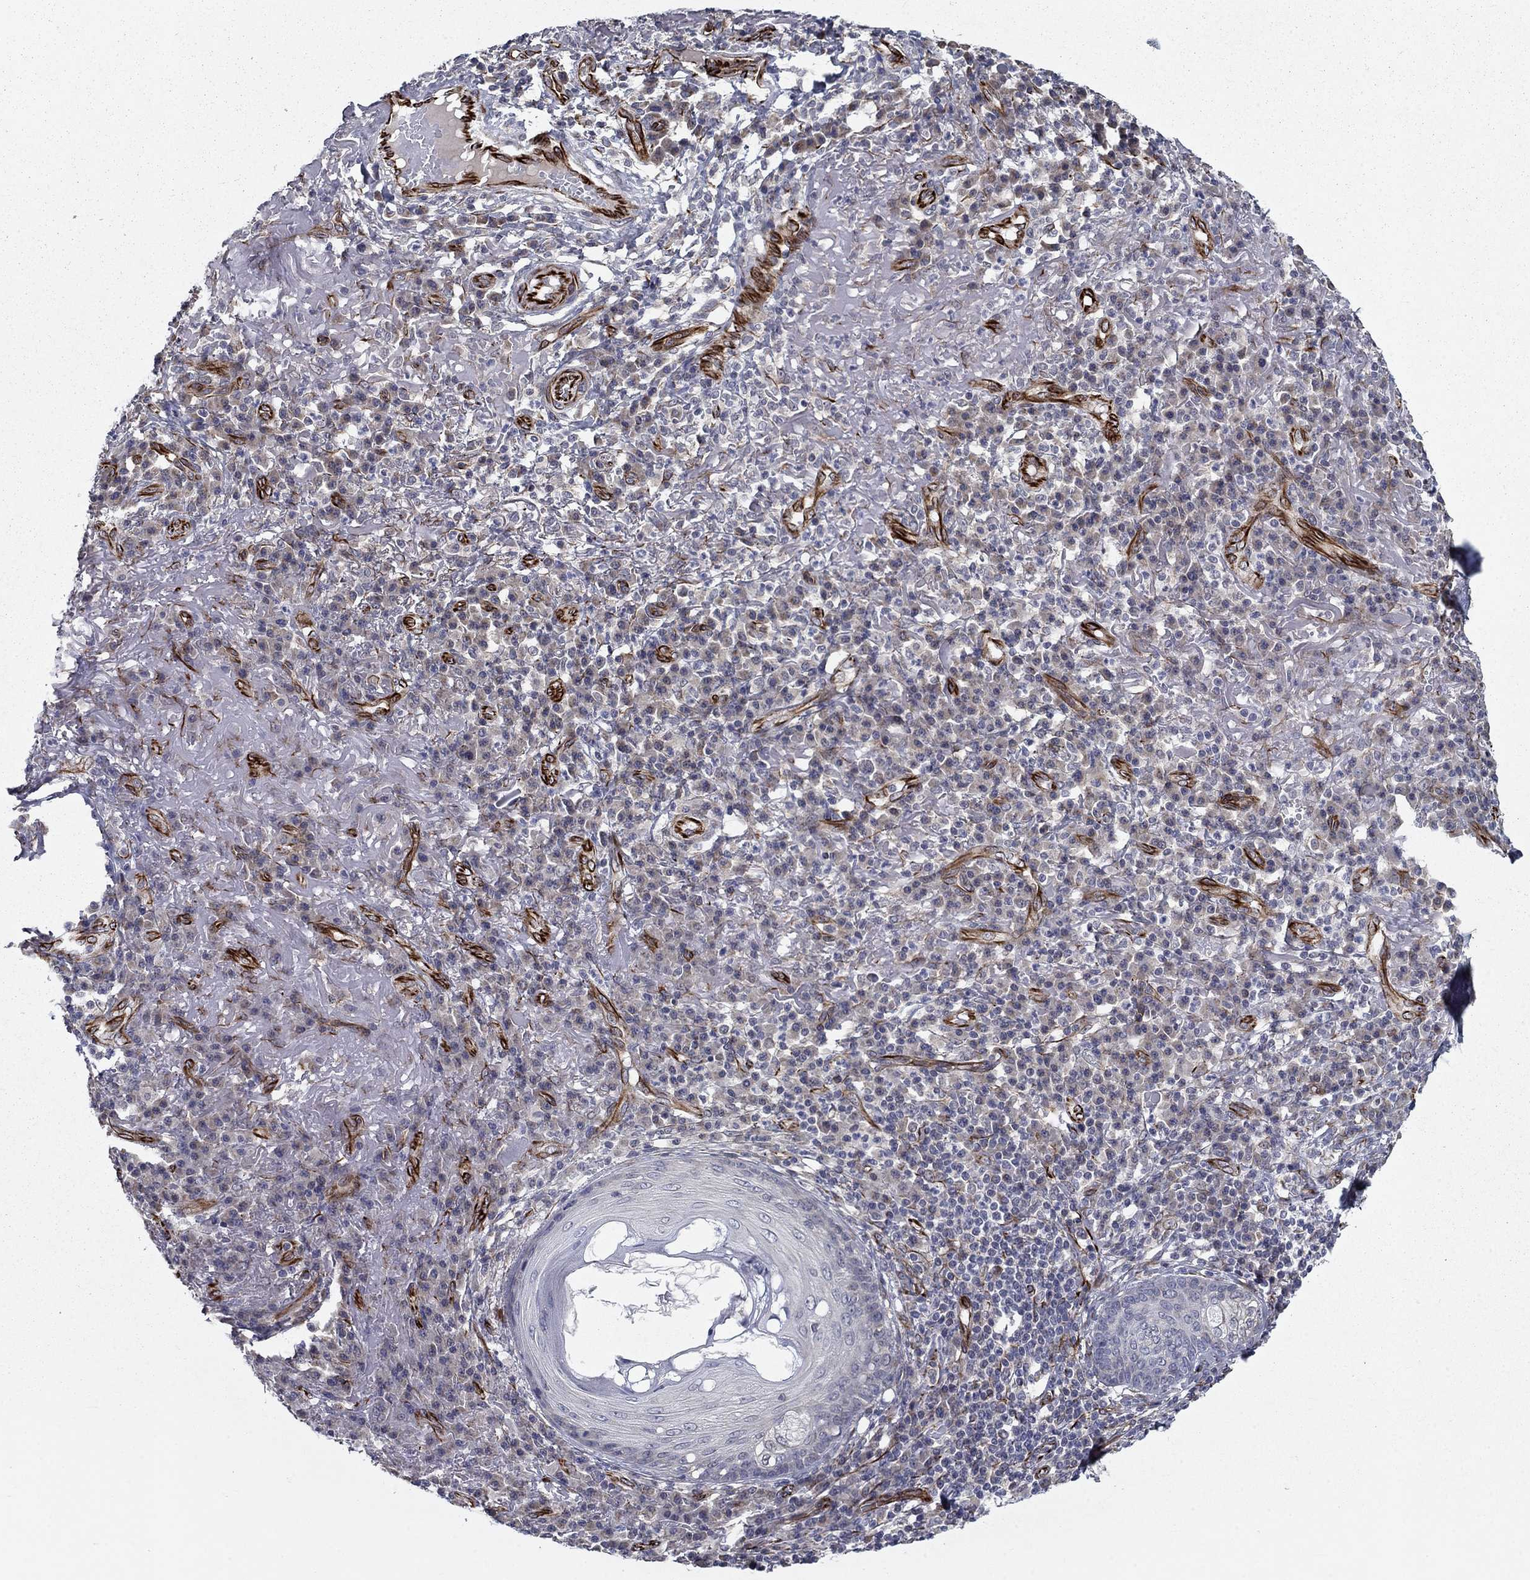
{"staining": {"intensity": "negative", "quantity": "none", "location": "none"}, "tissue": "skin cancer", "cell_type": "Tumor cells", "image_type": "cancer", "snomed": [{"axis": "morphology", "description": "Squamous cell carcinoma, NOS"}, {"axis": "topography", "description": "Skin"}], "caption": "A micrograph of skin cancer (squamous cell carcinoma) stained for a protein exhibits no brown staining in tumor cells.", "gene": "LACTB2", "patient": {"sex": "male", "age": 92}}